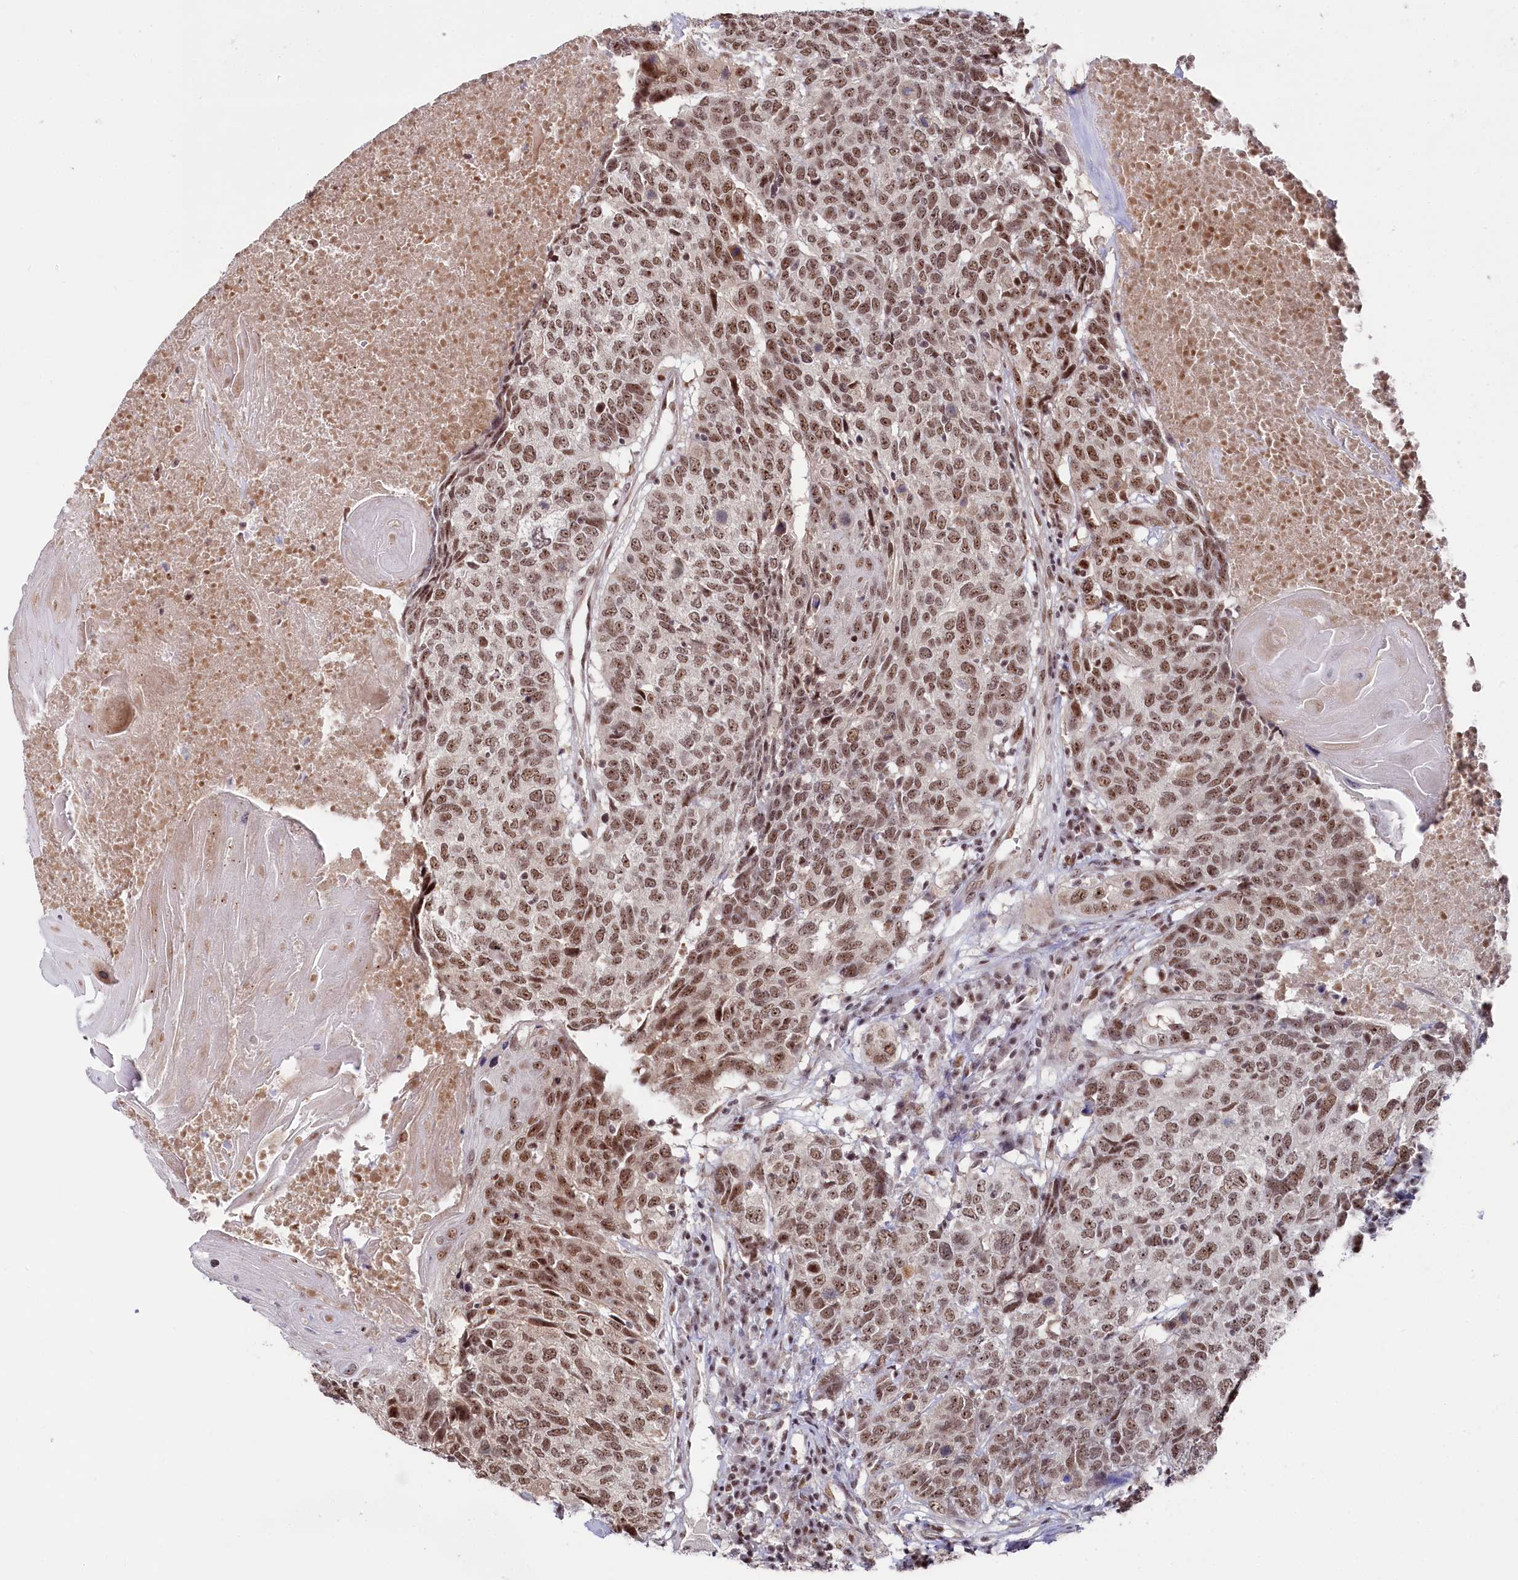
{"staining": {"intensity": "moderate", "quantity": ">75%", "location": "nuclear"}, "tissue": "head and neck cancer", "cell_type": "Tumor cells", "image_type": "cancer", "snomed": [{"axis": "morphology", "description": "Squamous cell carcinoma, NOS"}, {"axis": "topography", "description": "Head-Neck"}], "caption": "Immunohistochemistry (IHC) image of human head and neck squamous cell carcinoma stained for a protein (brown), which demonstrates medium levels of moderate nuclear positivity in about >75% of tumor cells.", "gene": "POLR2H", "patient": {"sex": "male", "age": 66}}